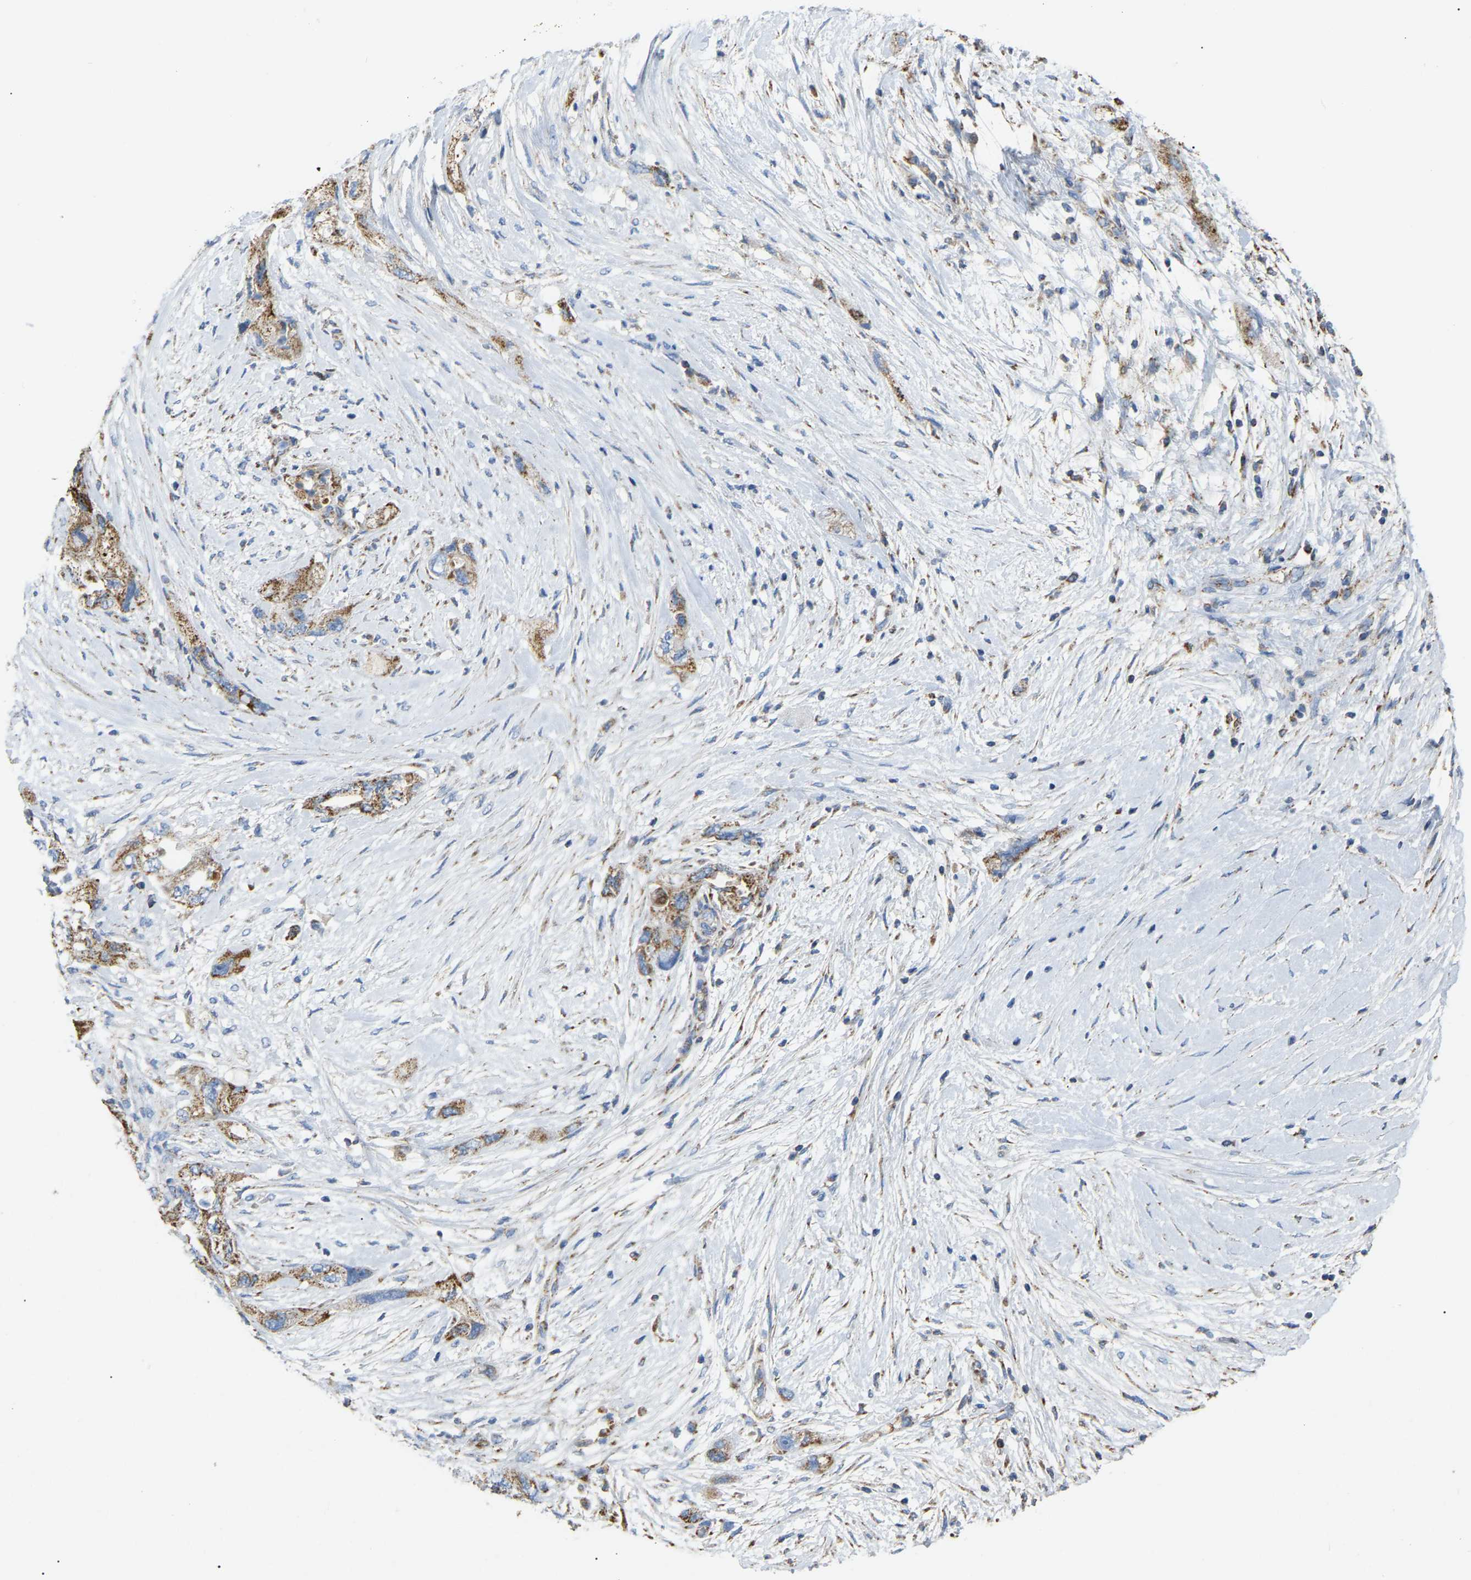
{"staining": {"intensity": "moderate", "quantity": ">75%", "location": "cytoplasmic/membranous"}, "tissue": "pancreatic cancer", "cell_type": "Tumor cells", "image_type": "cancer", "snomed": [{"axis": "morphology", "description": "Adenocarcinoma, NOS"}, {"axis": "topography", "description": "Pancreas"}], "caption": "Immunohistochemistry (IHC) histopathology image of neoplastic tissue: pancreatic adenocarcinoma stained using IHC reveals medium levels of moderate protein expression localized specifically in the cytoplasmic/membranous of tumor cells, appearing as a cytoplasmic/membranous brown color.", "gene": "HIBADH", "patient": {"sex": "female", "age": 73}}